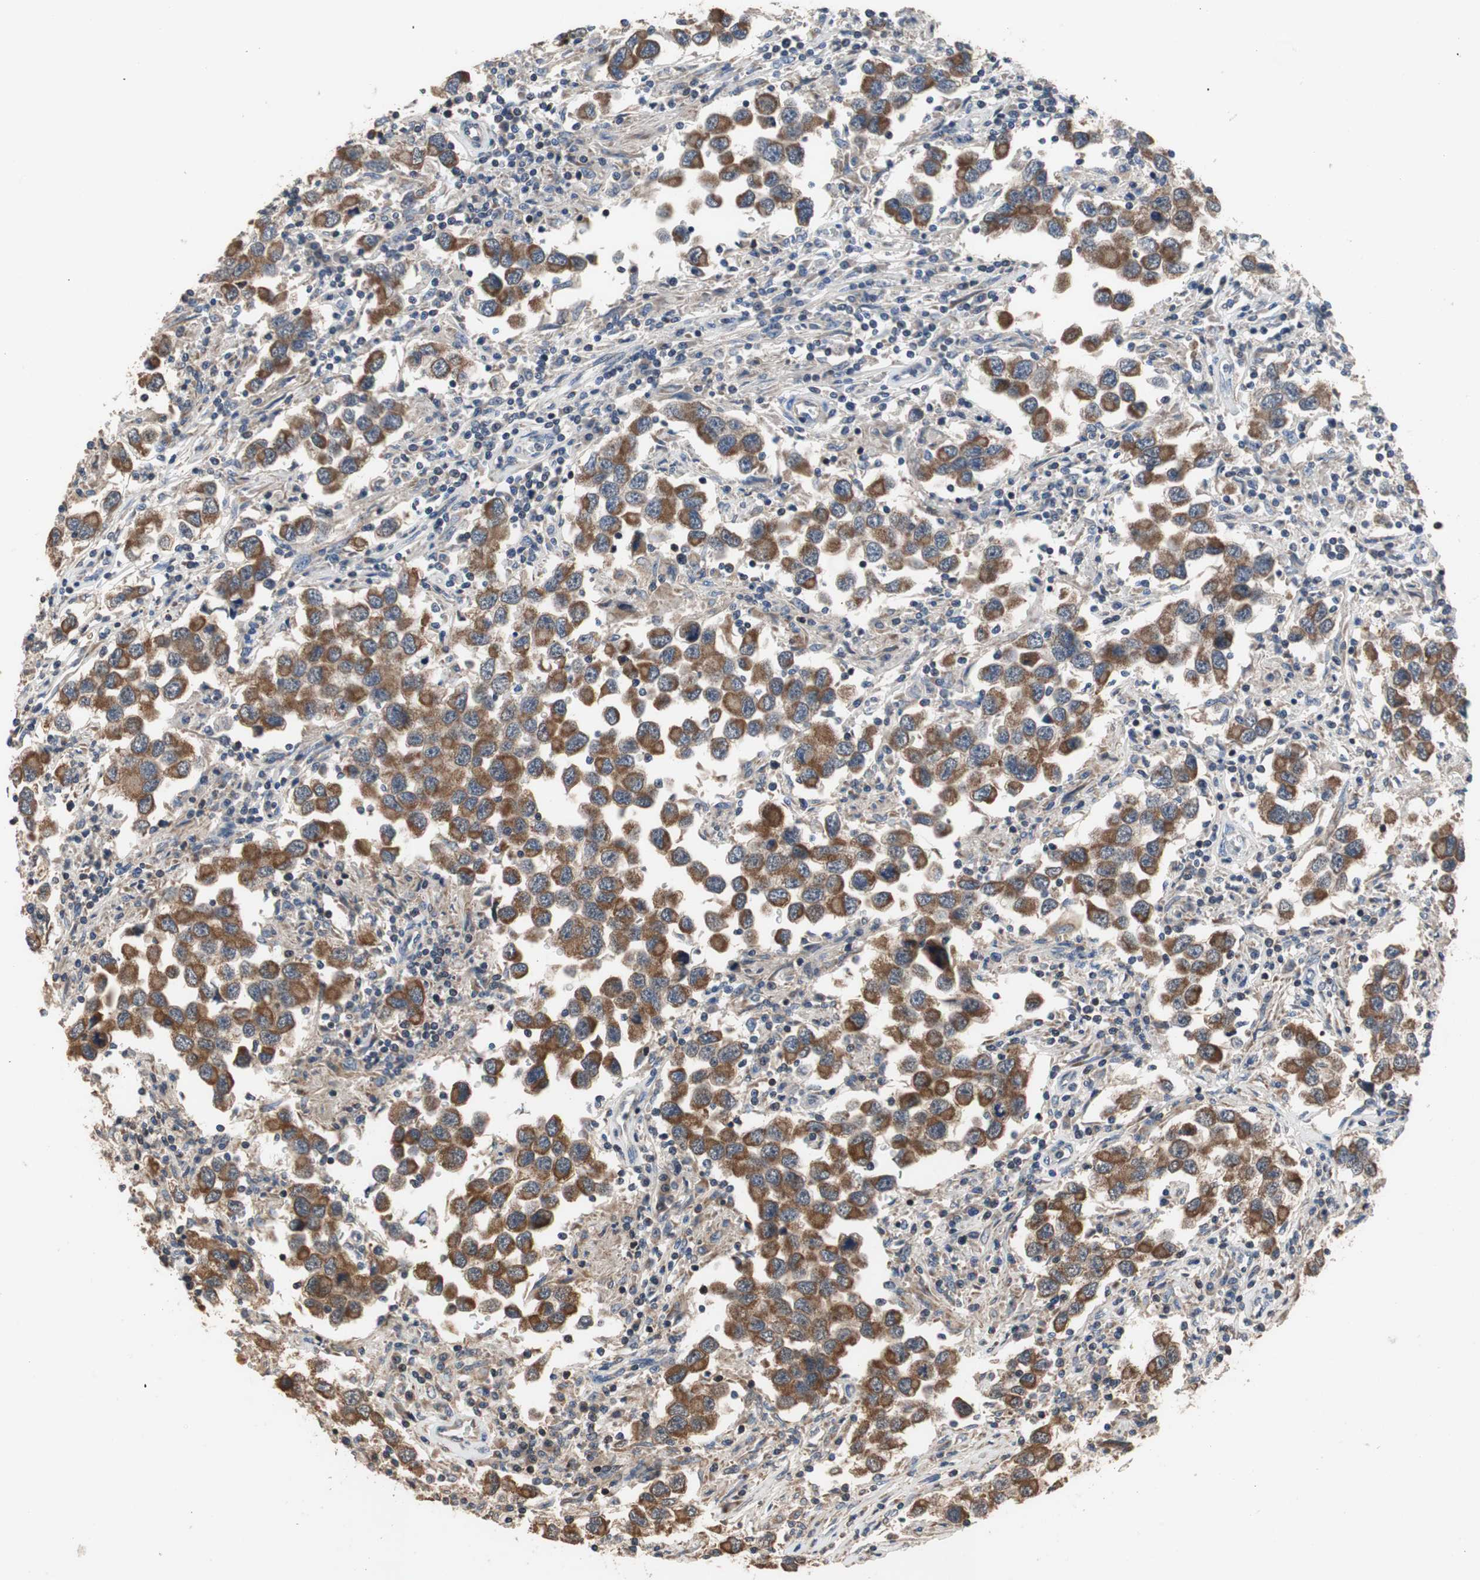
{"staining": {"intensity": "strong", "quantity": ">75%", "location": "cytoplasmic/membranous"}, "tissue": "testis cancer", "cell_type": "Tumor cells", "image_type": "cancer", "snomed": [{"axis": "morphology", "description": "Carcinoma, Embryonal, NOS"}, {"axis": "topography", "description": "Testis"}], "caption": "IHC micrograph of neoplastic tissue: embryonal carcinoma (testis) stained using immunohistochemistry (IHC) demonstrates high levels of strong protein expression localized specifically in the cytoplasmic/membranous of tumor cells, appearing as a cytoplasmic/membranous brown color.", "gene": "MAP4K2", "patient": {"sex": "male", "age": 21}}